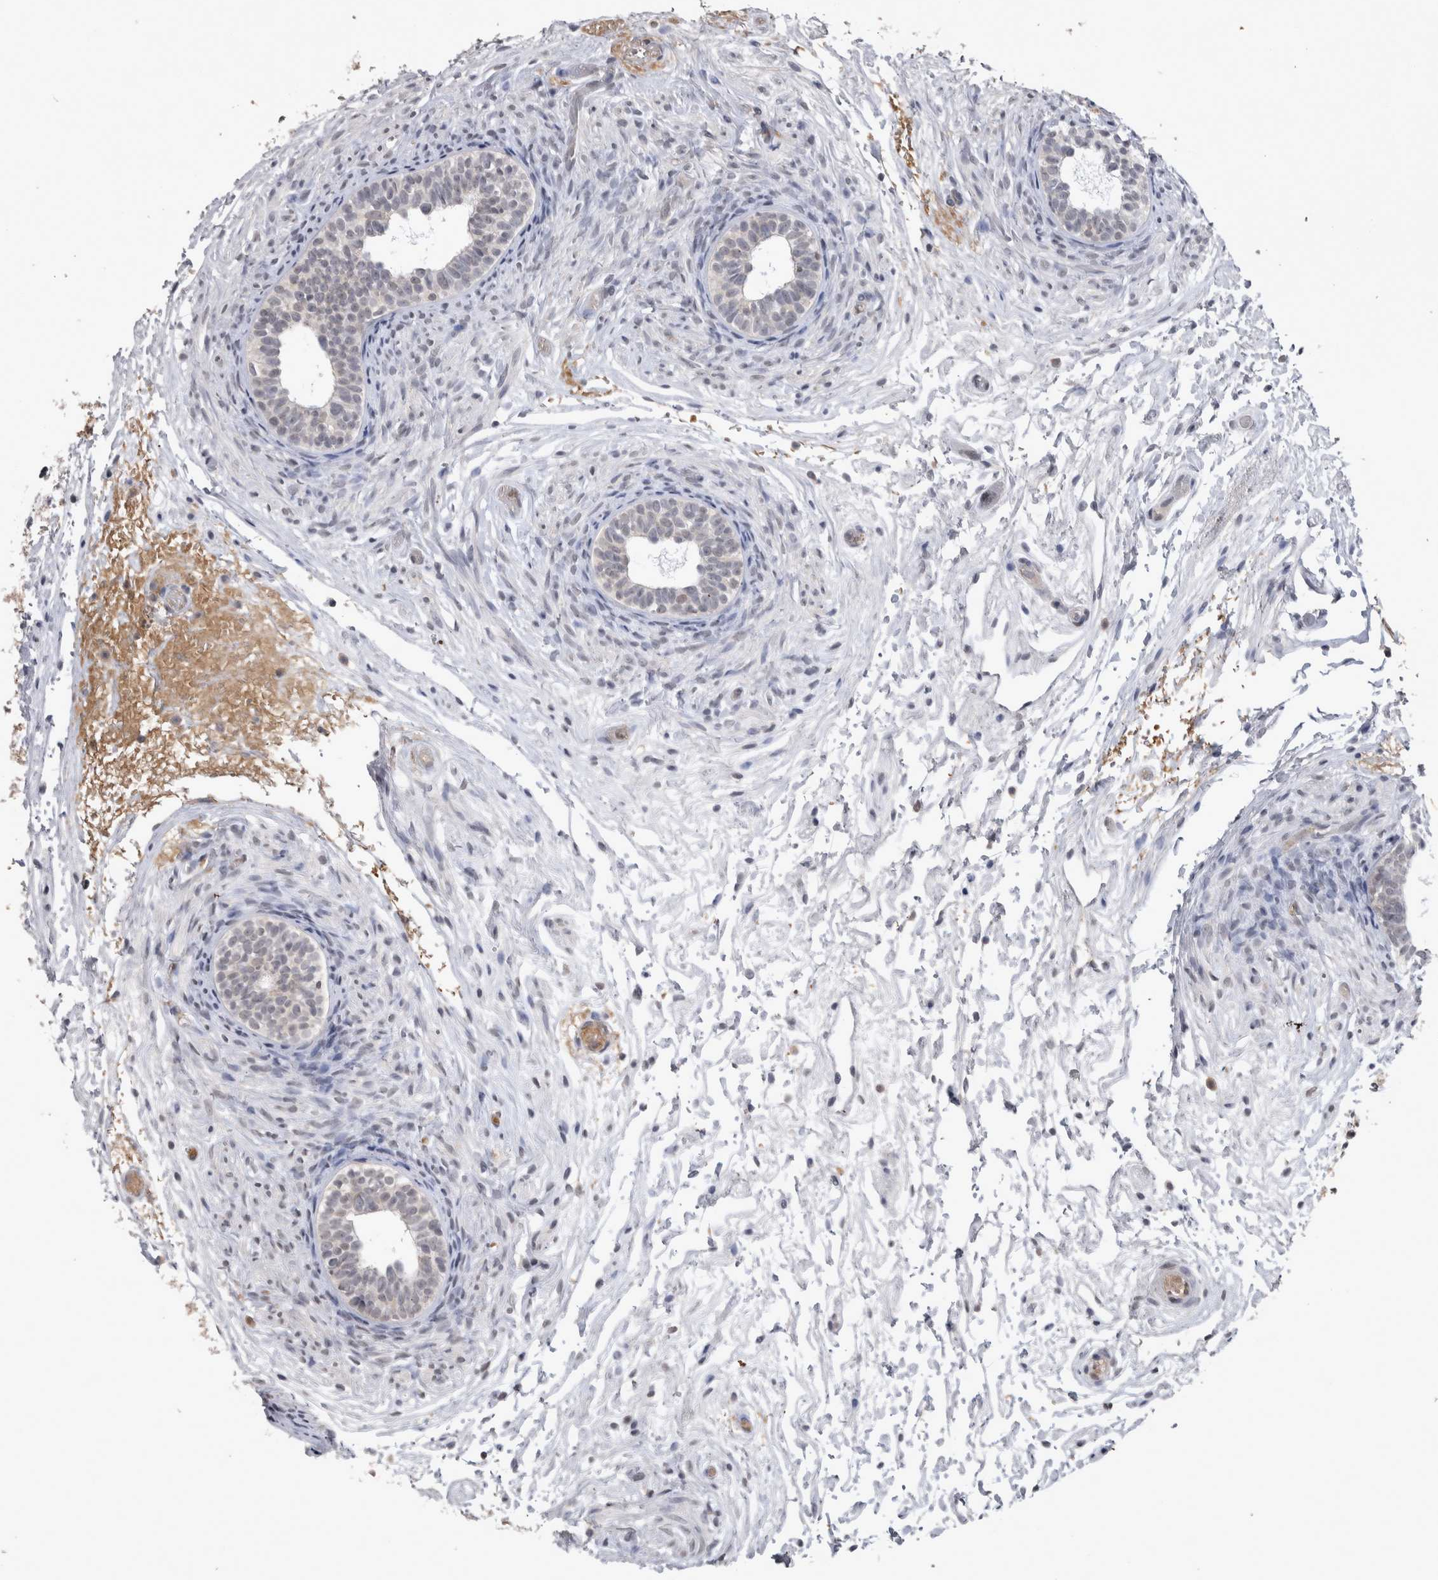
{"staining": {"intensity": "negative", "quantity": "none", "location": "none"}, "tissue": "epididymis", "cell_type": "Glandular cells", "image_type": "normal", "snomed": [{"axis": "morphology", "description": "Normal tissue, NOS"}, {"axis": "topography", "description": "Epididymis"}], "caption": "The histopathology image displays no staining of glandular cells in normal epididymis.", "gene": "WNT7A", "patient": {"sex": "male", "age": 5}}